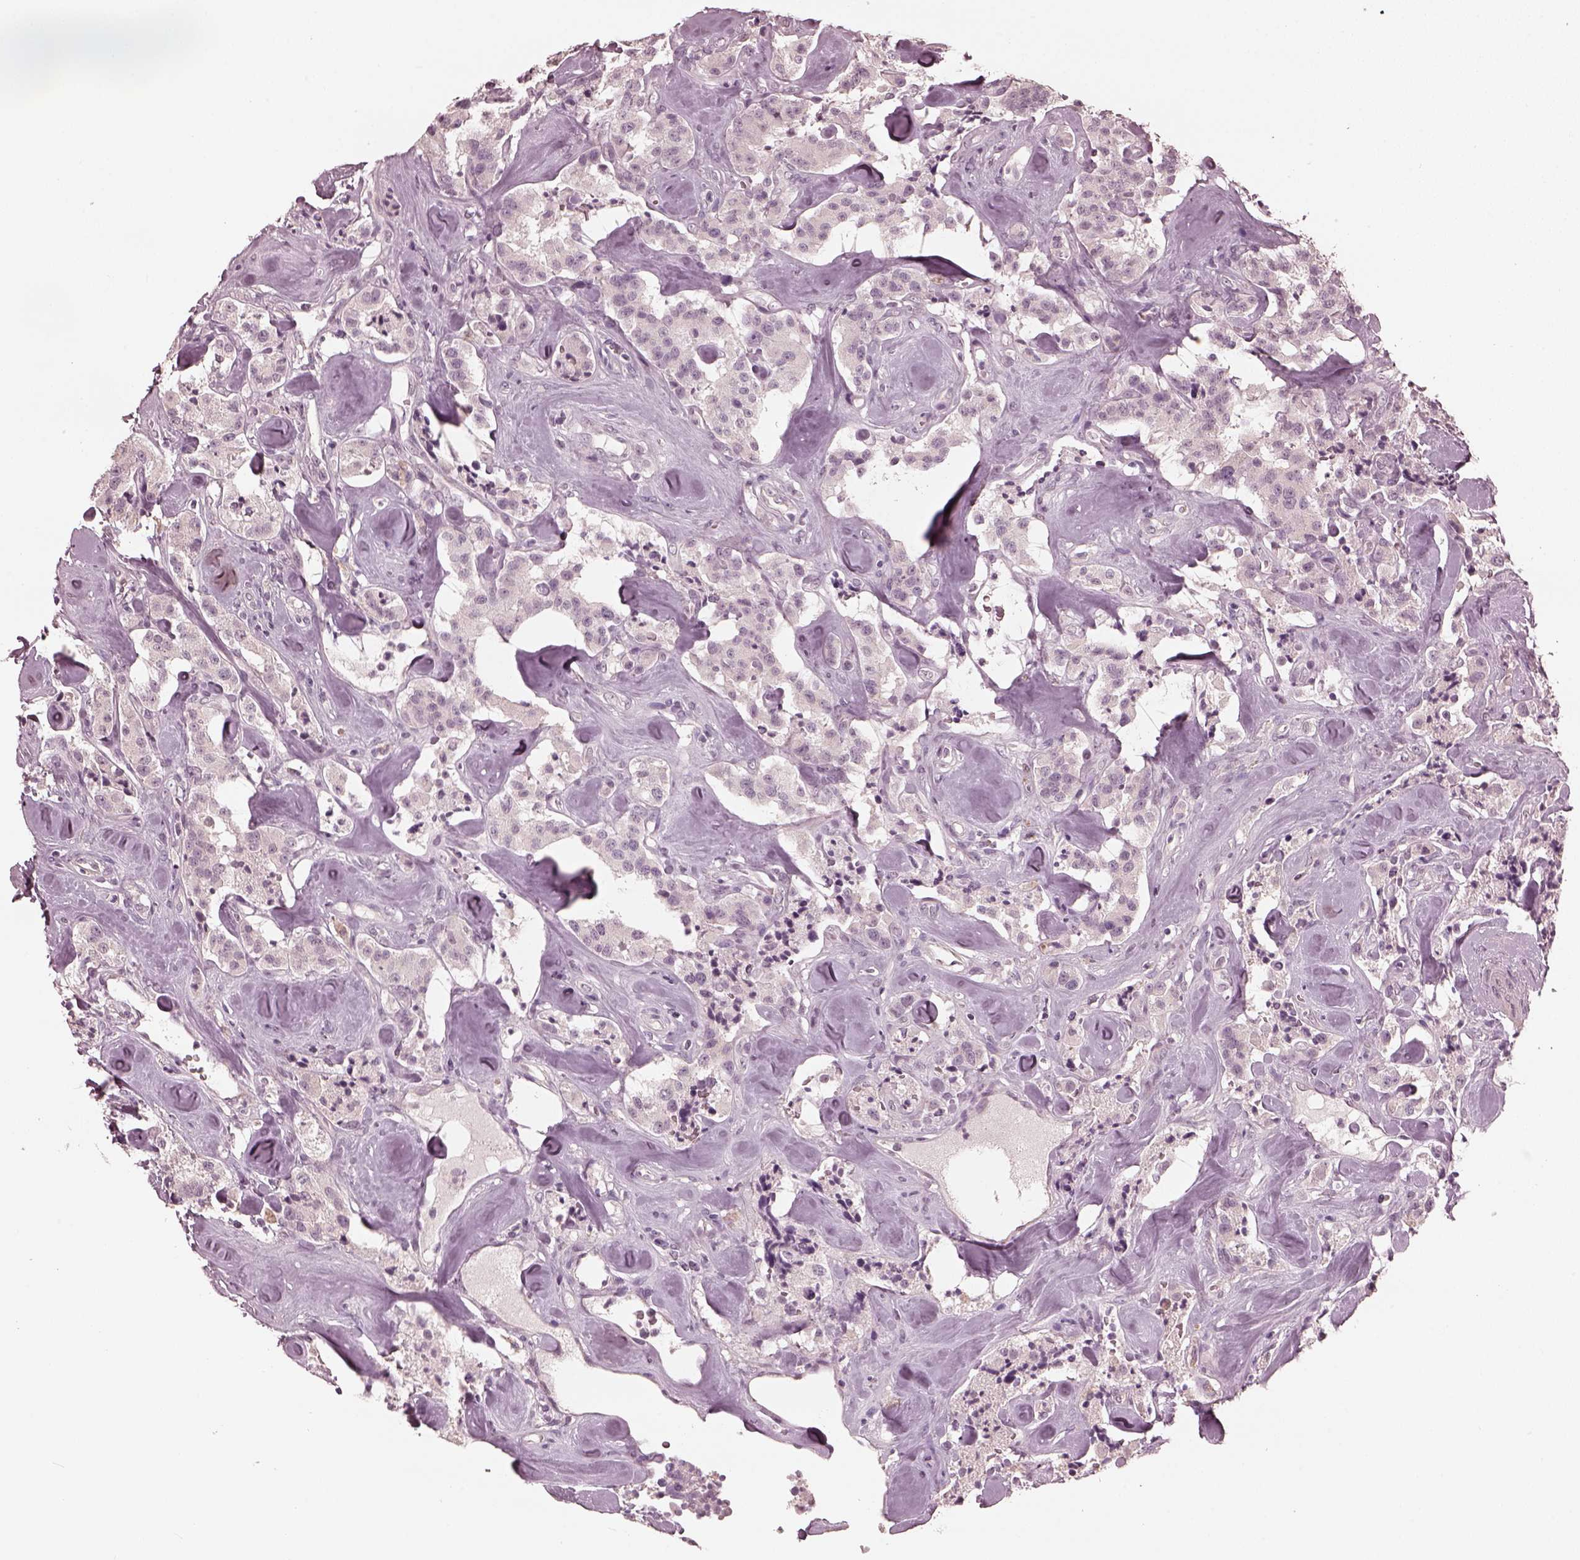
{"staining": {"intensity": "negative", "quantity": "none", "location": "none"}, "tissue": "carcinoid", "cell_type": "Tumor cells", "image_type": "cancer", "snomed": [{"axis": "morphology", "description": "Carcinoid, malignant, NOS"}, {"axis": "topography", "description": "Pancreas"}], "caption": "Immunohistochemistry (IHC) of carcinoid shows no positivity in tumor cells.", "gene": "OPTC", "patient": {"sex": "male", "age": 41}}